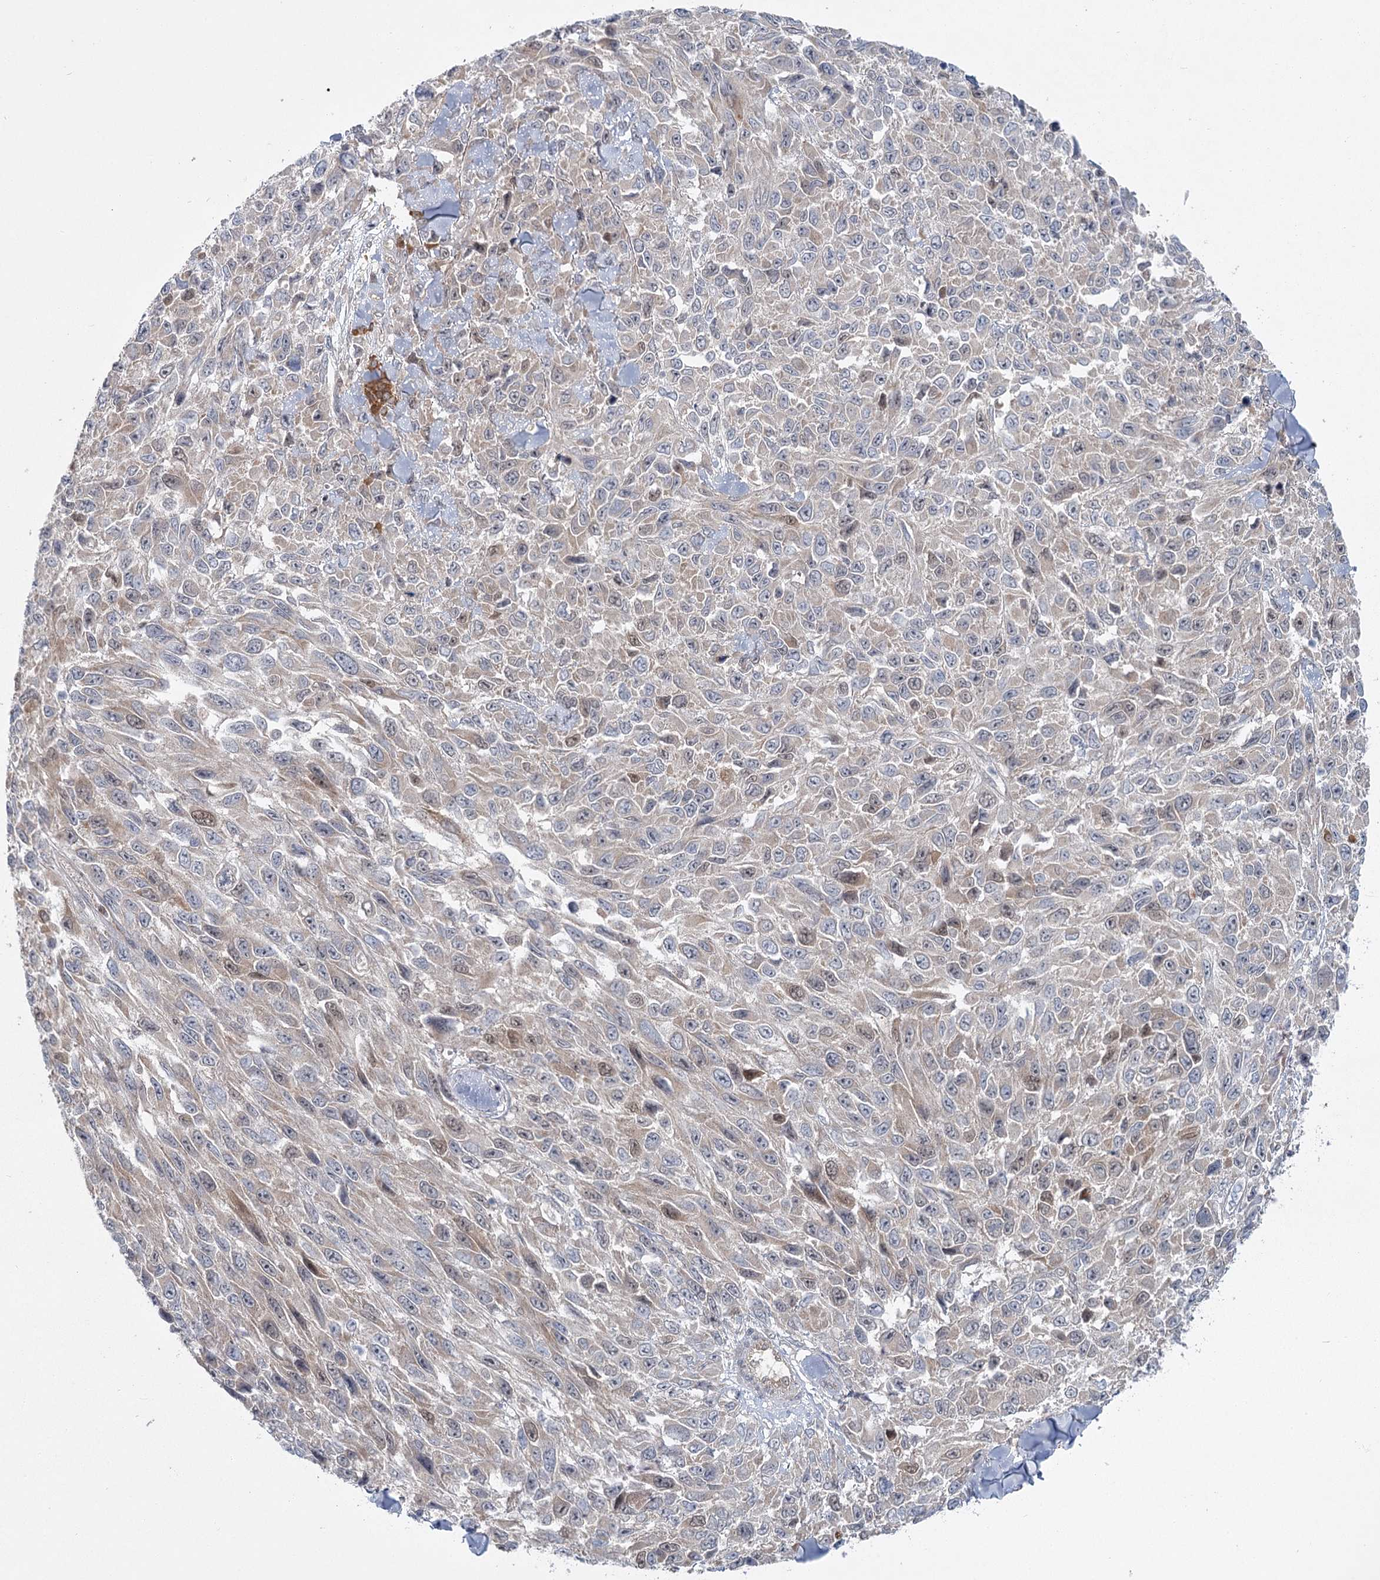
{"staining": {"intensity": "weak", "quantity": "25%-75%", "location": "cytoplasmic/membranous,nuclear"}, "tissue": "melanoma", "cell_type": "Tumor cells", "image_type": "cancer", "snomed": [{"axis": "morphology", "description": "Malignant melanoma, NOS"}, {"axis": "topography", "description": "Skin"}], "caption": "The immunohistochemical stain shows weak cytoplasmic/membranous and nuclear positivity in tumor cells of malignant melanoma tissue.", "gene": "THNSL1", "patient": {"sex": "female", "age": 96}}